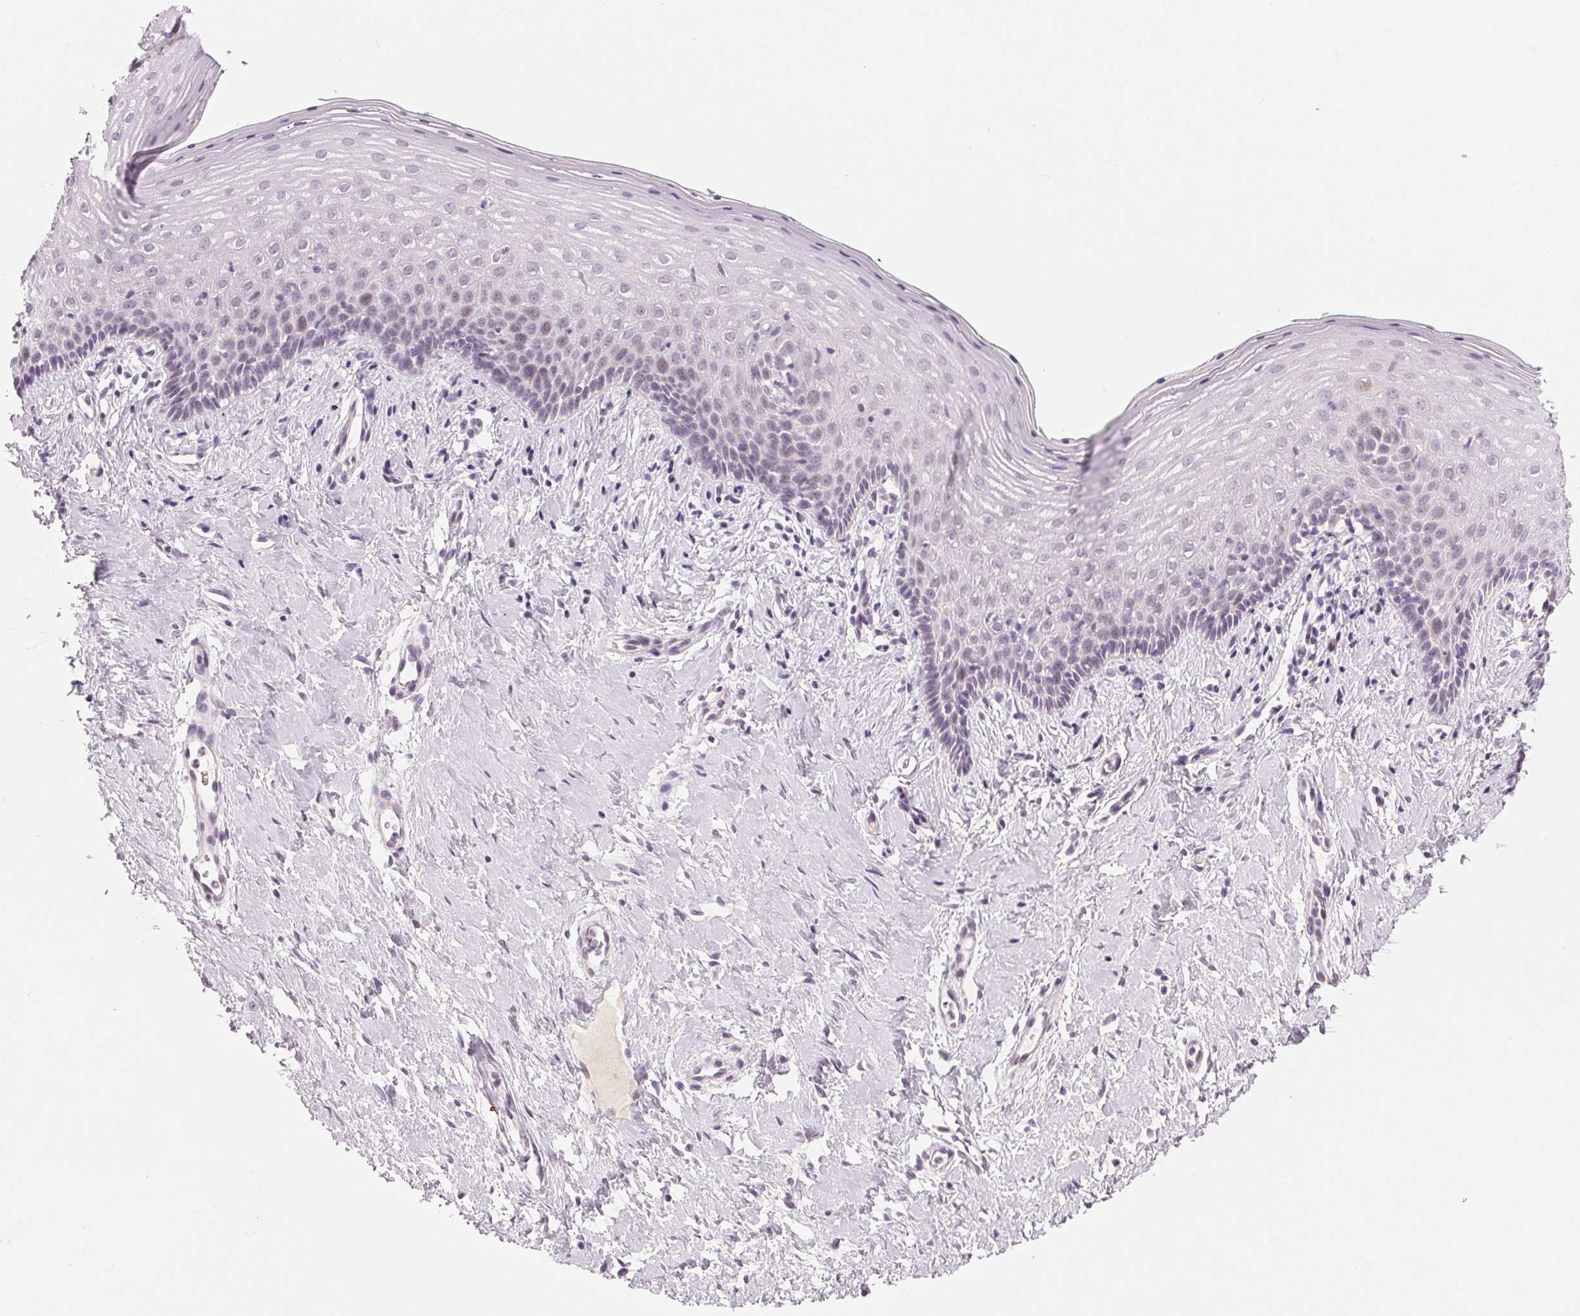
{"staining": {"intensity": "negative", "quantity": "none", "location": "none"}, "tissue": "vagina", "cell_type": "Squamous epithelial cells", "image_type": "normal", "snomed": [{"axis": "morphology", "description": "Normal tissue, NOS"}, {"axis": "topography", "description": "Vagina"}], "caption": "Immunohistochemistry of unremarkable human vagina shows no expression in squamous epithelial cells. Brightfield microscopy of immunohistochemistry stained with DAB (3,3'-diaminobenzidine) (brown) and hematoxylin (blue), captured at high magnification.", "gene": "HSF5", "patient": {"sex": "female", "age": 42}}